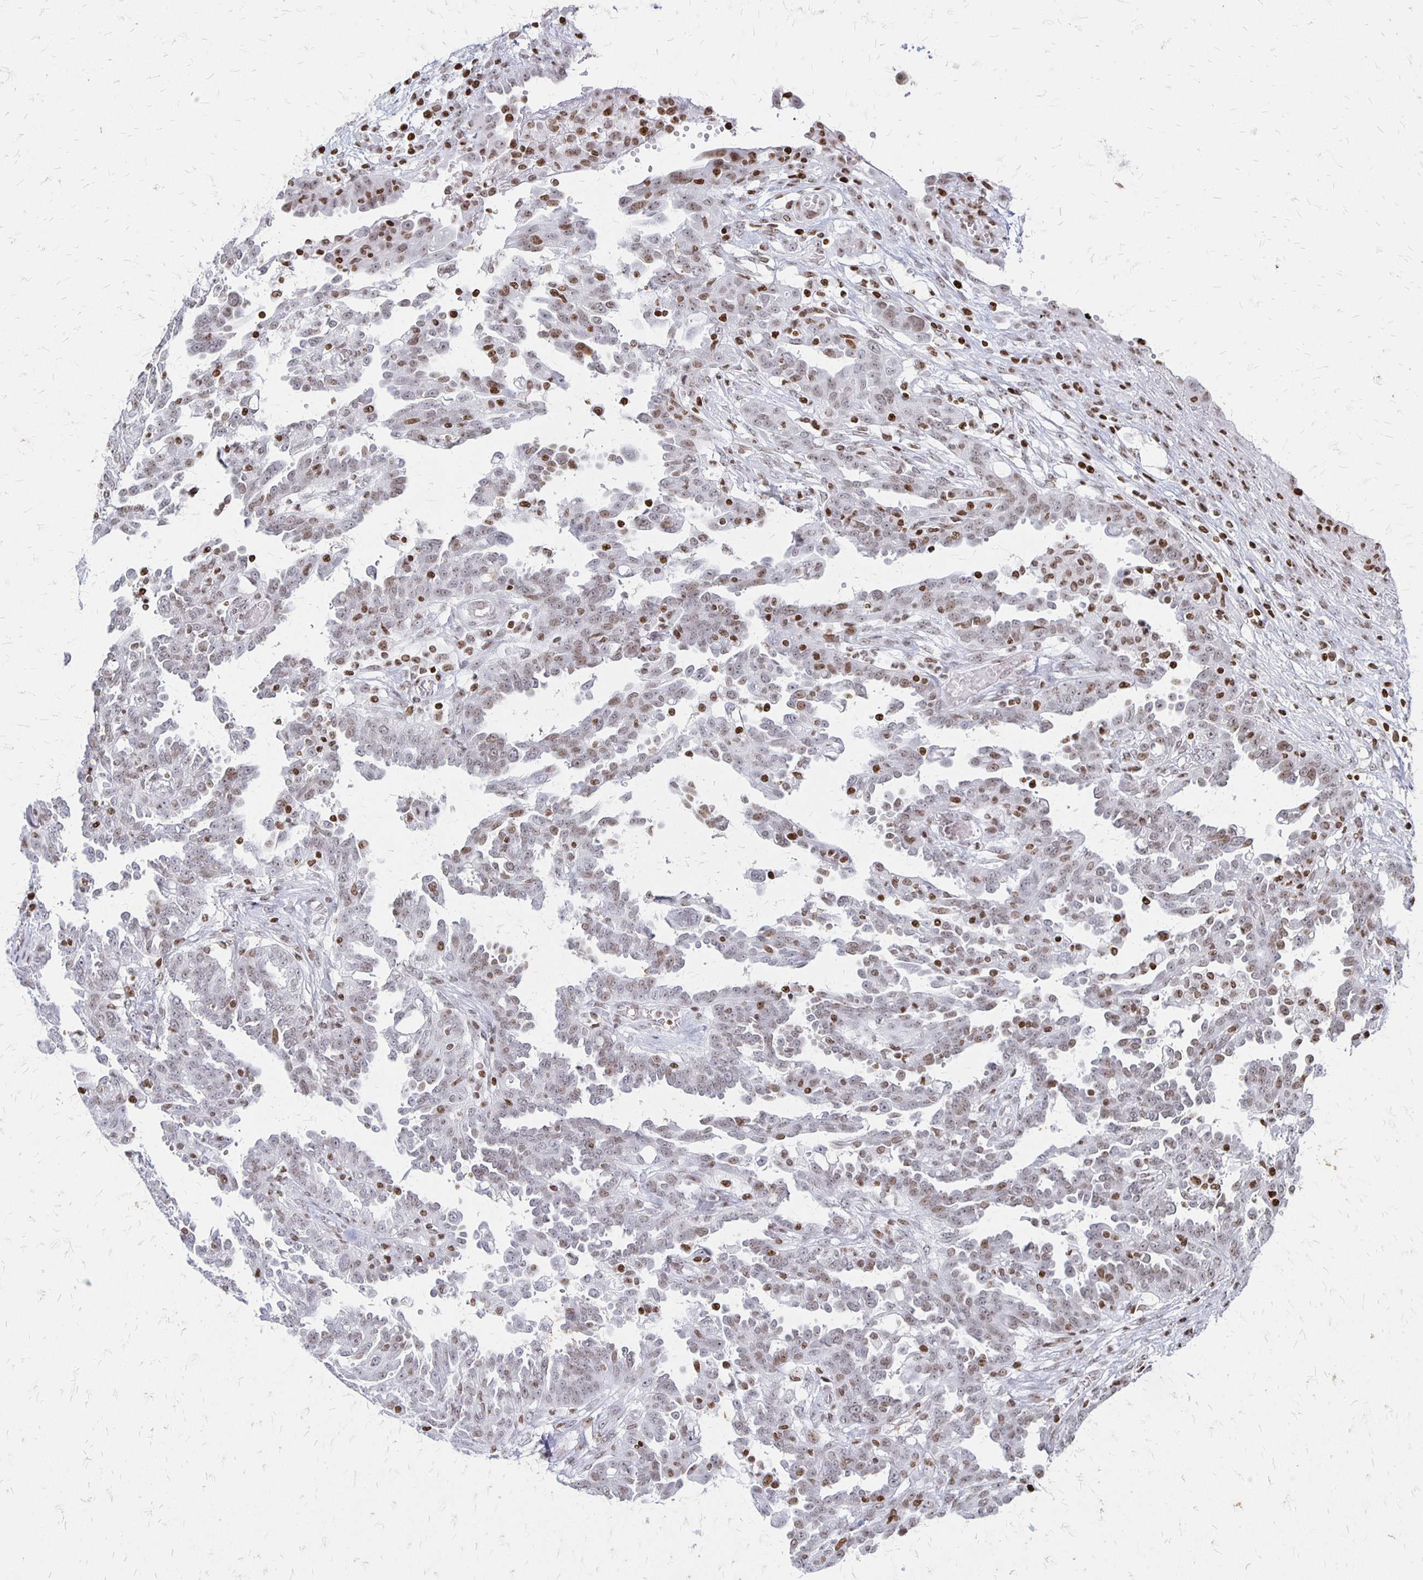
{"staining": {"intensity": "weak", "quantity": "<25%", "location": "nuclear"}, "tissue": "ovarian cancer", "cell_type": "Tumor cells", "image_type": "cancer", "snomed": [{"axis": "morphology", "description": "Cystadenocarcinoma, serous, NOS"}, {"axis": "topography", "description": "Ovary"}], "caption": "Micrograph shows no protein positivity in tumor cells of ovarian cancer (serous cystadenocarcinoma) tissue.", "gene": "ZNF280C", "patient": {"sex": "female", "age": 67}}